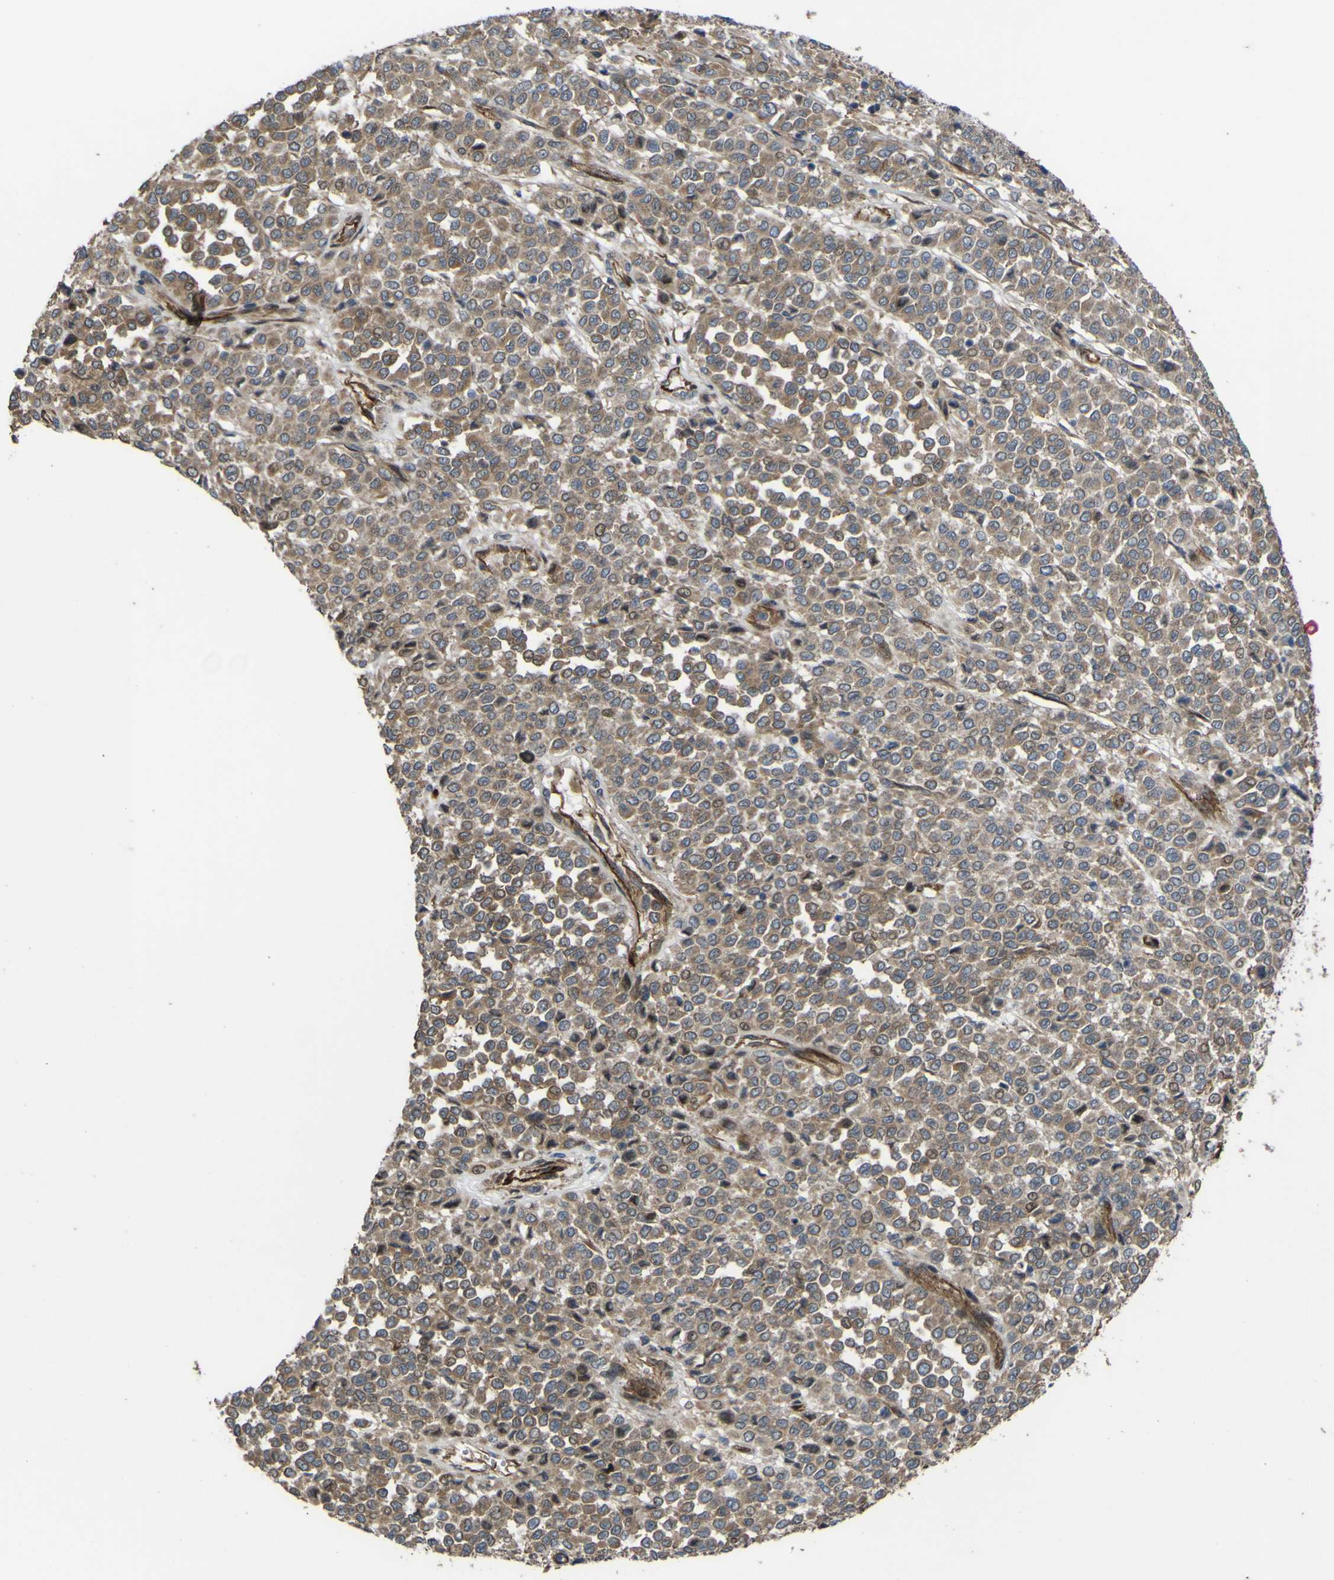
{"staining": {"intensity": "weak", "quantity": ">75%", "location": "cytoplasmic/membranous"}, "tissue": "melanoma", "cell_type": "Tumor cells", "image_type": "cancer", "snomed": [{"axis": "morphology", "description": "Malignant melanoma, Metastatic site"}, {"axis": "topography", "description": "Pancreas"}], "caption": "Malignant melanoma (metastatic site) stained with a brown dye shows weak cytoplasmic/membranous positive positivity in about >75% of tumor cells.", "gene": "FBXO30", "patient": {"sex": "female", "age": 30}}